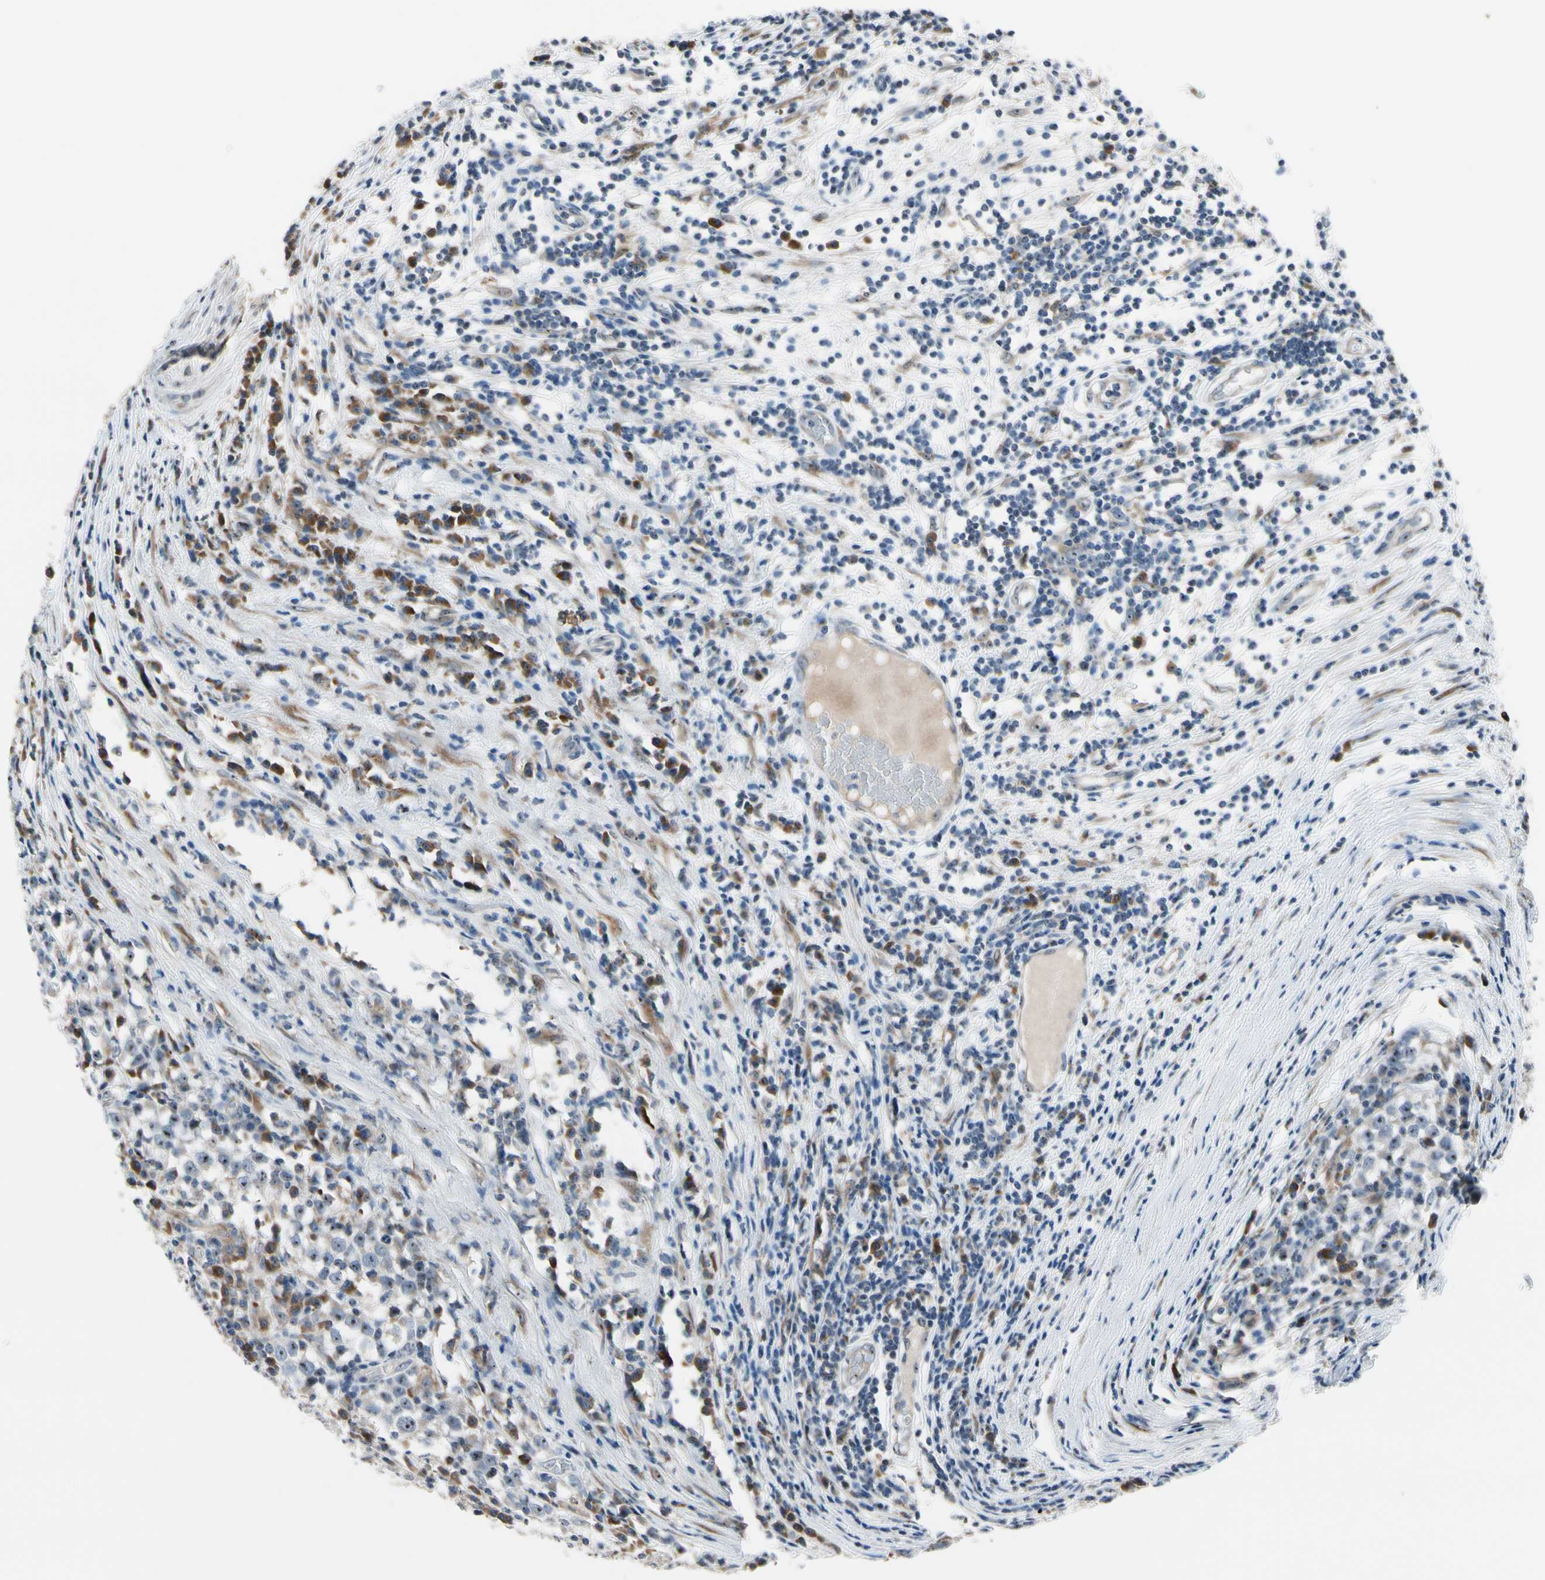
{"staining": {"intensity": "weak", "quantity": ">75%", "location": "cytoplasmic/membranous"}, "tissue": "testis cancer", "cell_type": "Tumor cells", "image_type": "cancer", "snomed": [{"axis": "morphology", "description": "Seminoma, NOS"}, {"axis": "topography", "description": "Testis"}], "caption": "This is a histology image of immunohistochemistry (IHC) staining of testis seminoma, which shows weak staining in the cytoplasmic/membranous of tumor cells.", "gene": "TMED7", "patient": {"sex": "male", "age": 65}}